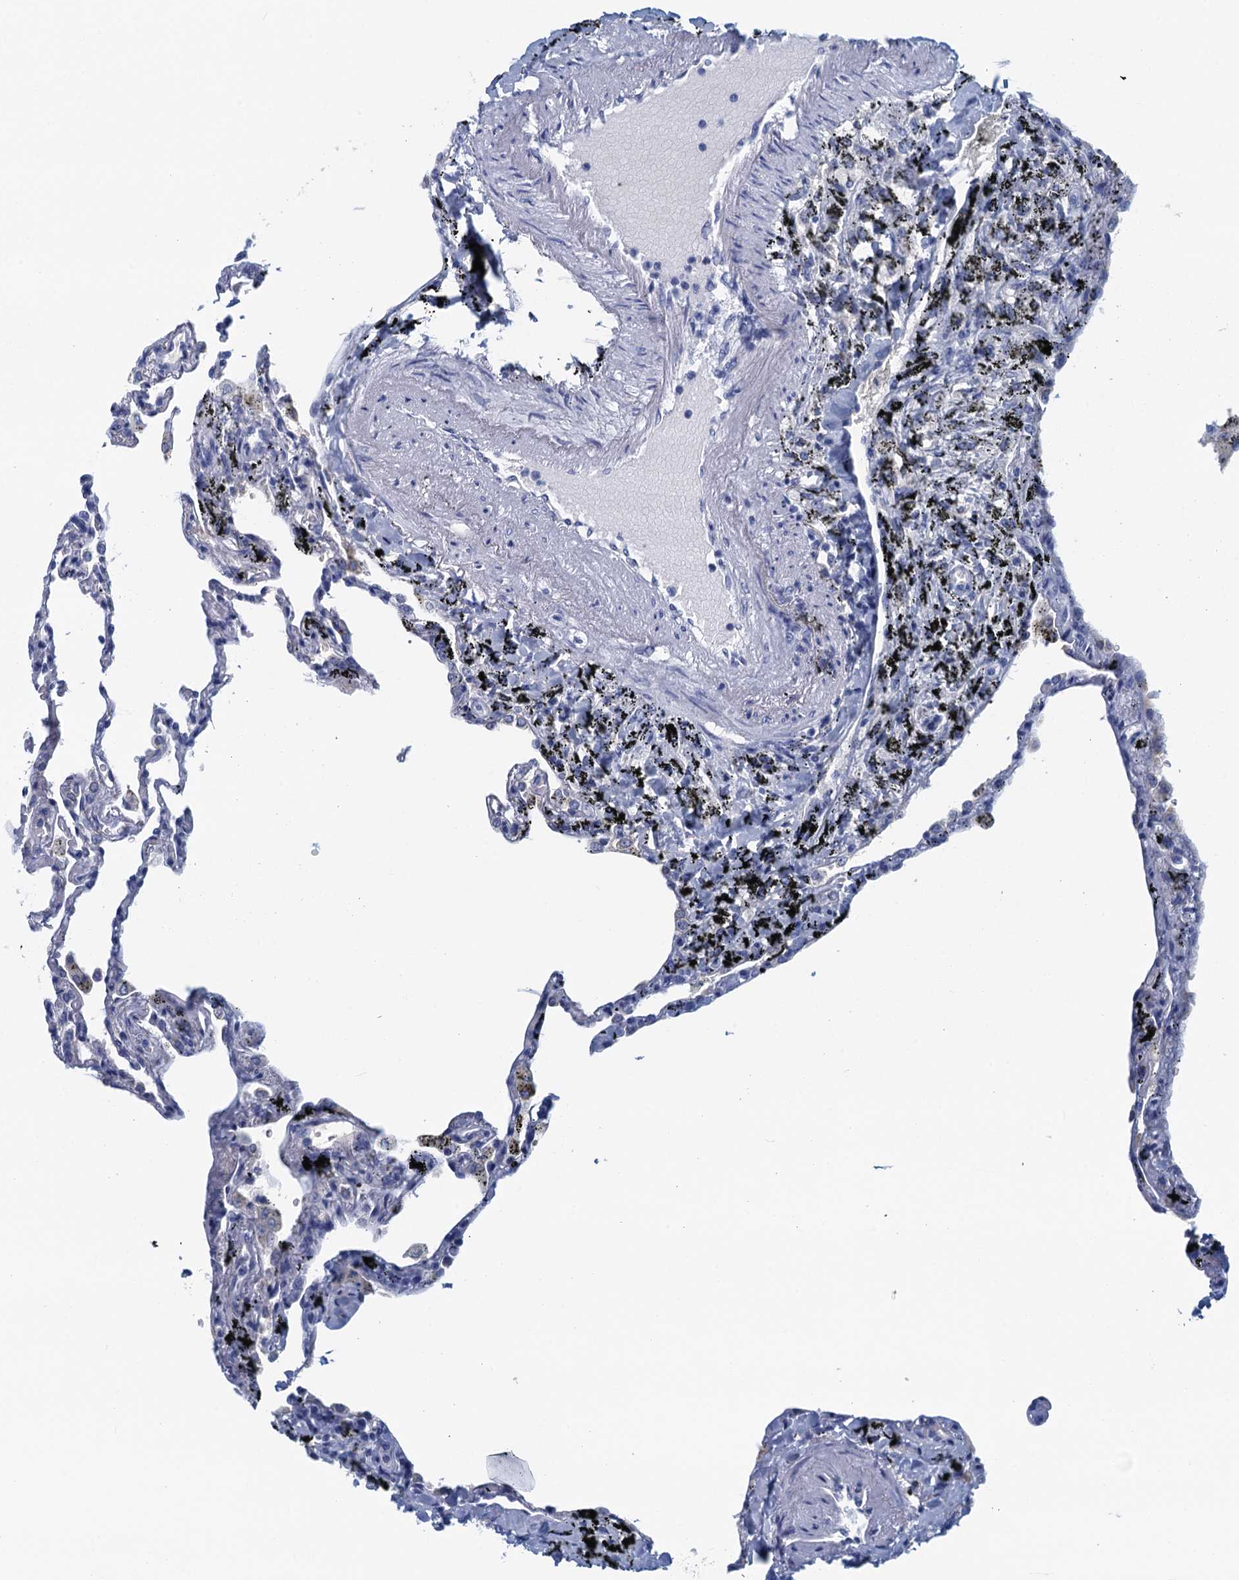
{"staining": {"intensity": "negative", "quantity": "none", "location": "none"}, "tissue": "lung", "cell_type": "Alveolar cells", "image_type": "normal", "snomed": [{"axis": "morphology", "description": "Normal tissue, NOS"}, {"axis": "topography", "description": "Lung"}], "caption": "Immunohistochemical staining of unremarkable human lung shows no significant expression in alveolar cells. The staining was performed using DAB (3,3'-diaminobenzidine) to visualize the protein expression in brown, while the nuclei were stained in blue with hematoxylin (Magnification: 20x).", "gene": "CYP51A1", "patient": {"sex": "male", "age": 59}}